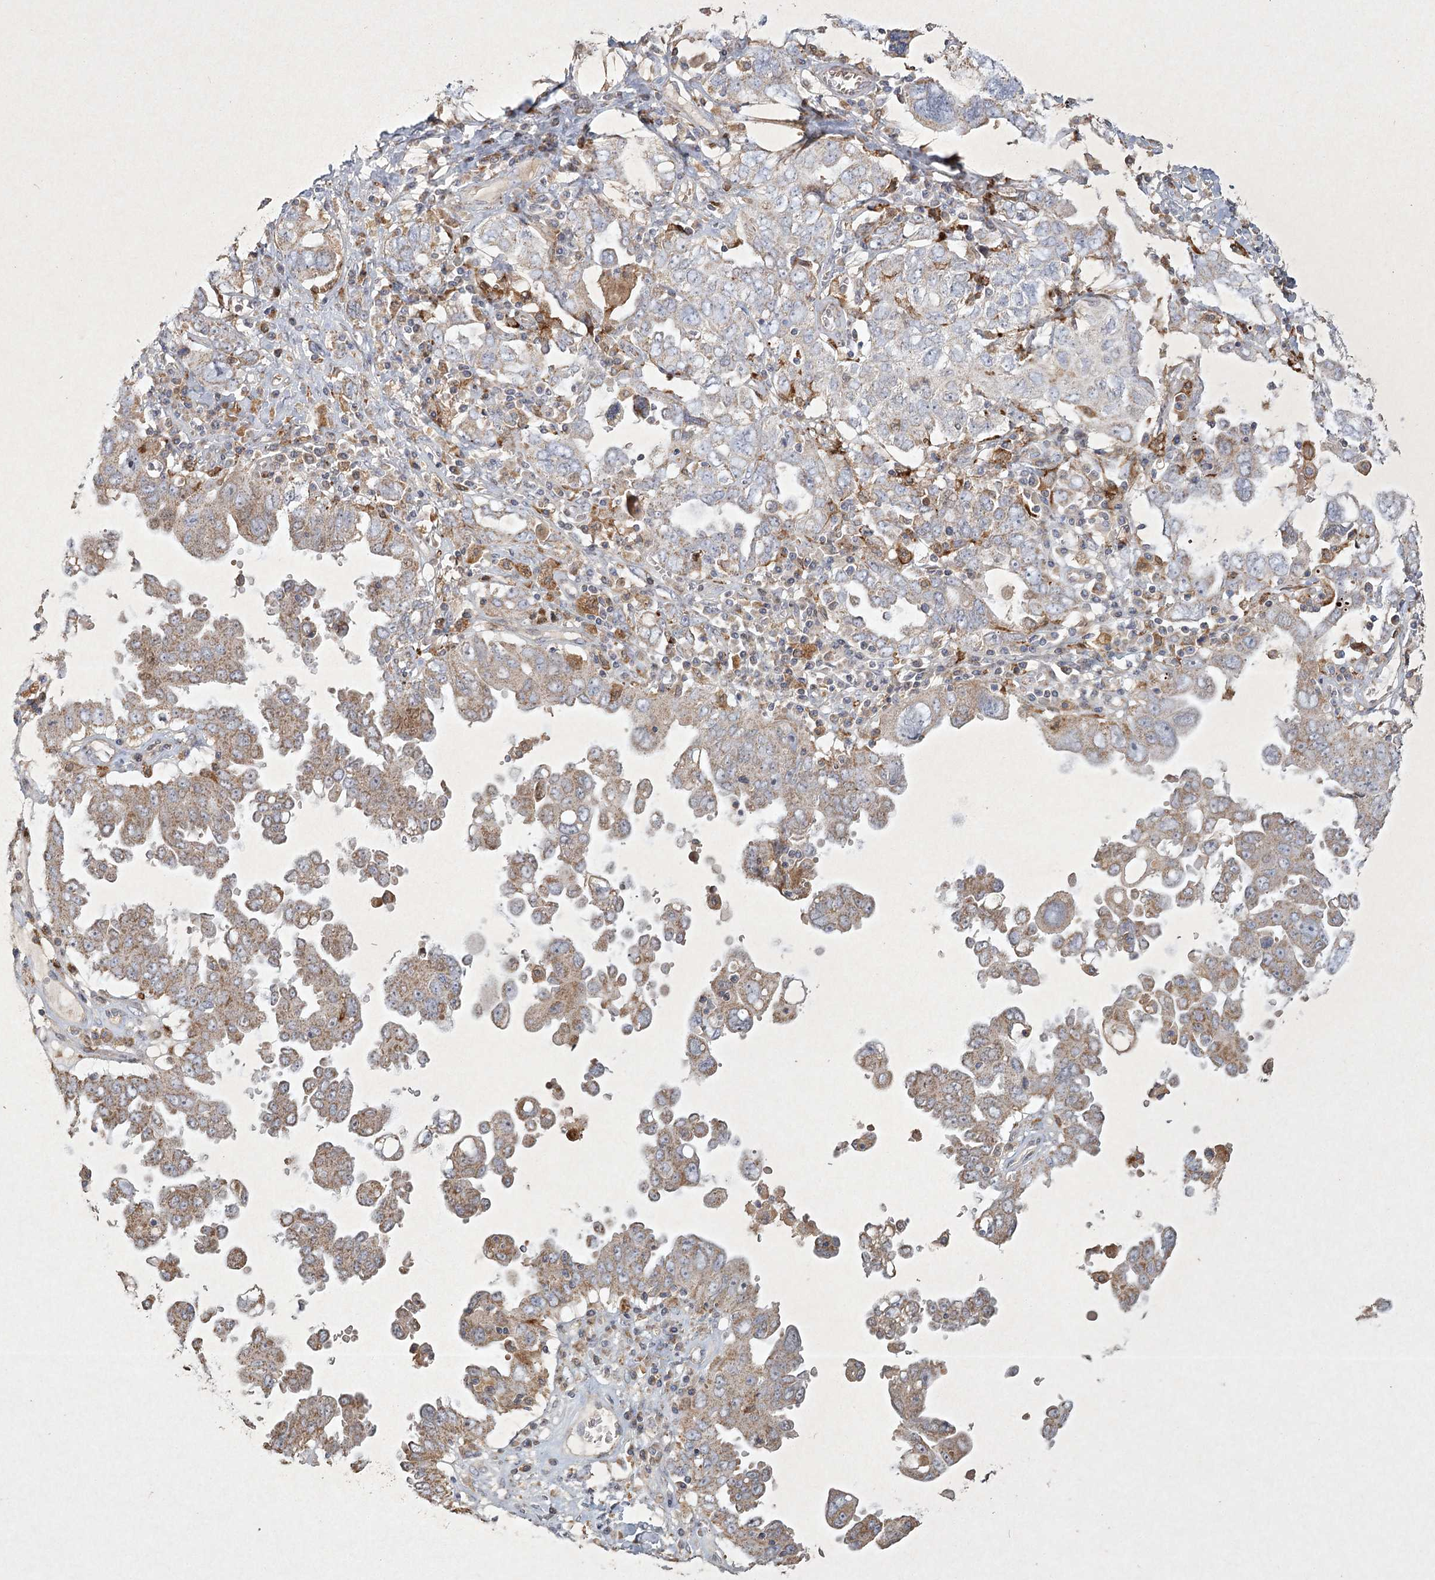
{"staining": {"intensity": "weak", "quantity": "25%-75%", "location": "cytoplasmic/membranous"}, "tissue": "ovarian cancer", "cell_type": "Tumor cells", "image_type": "cancer", "snomed": [{"axis": "morphology", "description": "Carcinoma, endometroid"}, {"axis": "topography", "description": "Ovary"}], "caption": "DAB immunohistochemical staining of human ovarian endometroid carcinoma demonstrates weak cytoplasmic/membranous protein staining in approximately 25%-75% of tumor cells.", "gene": "KBTBD4", "patient": {"sex": "female", "age": 62}}